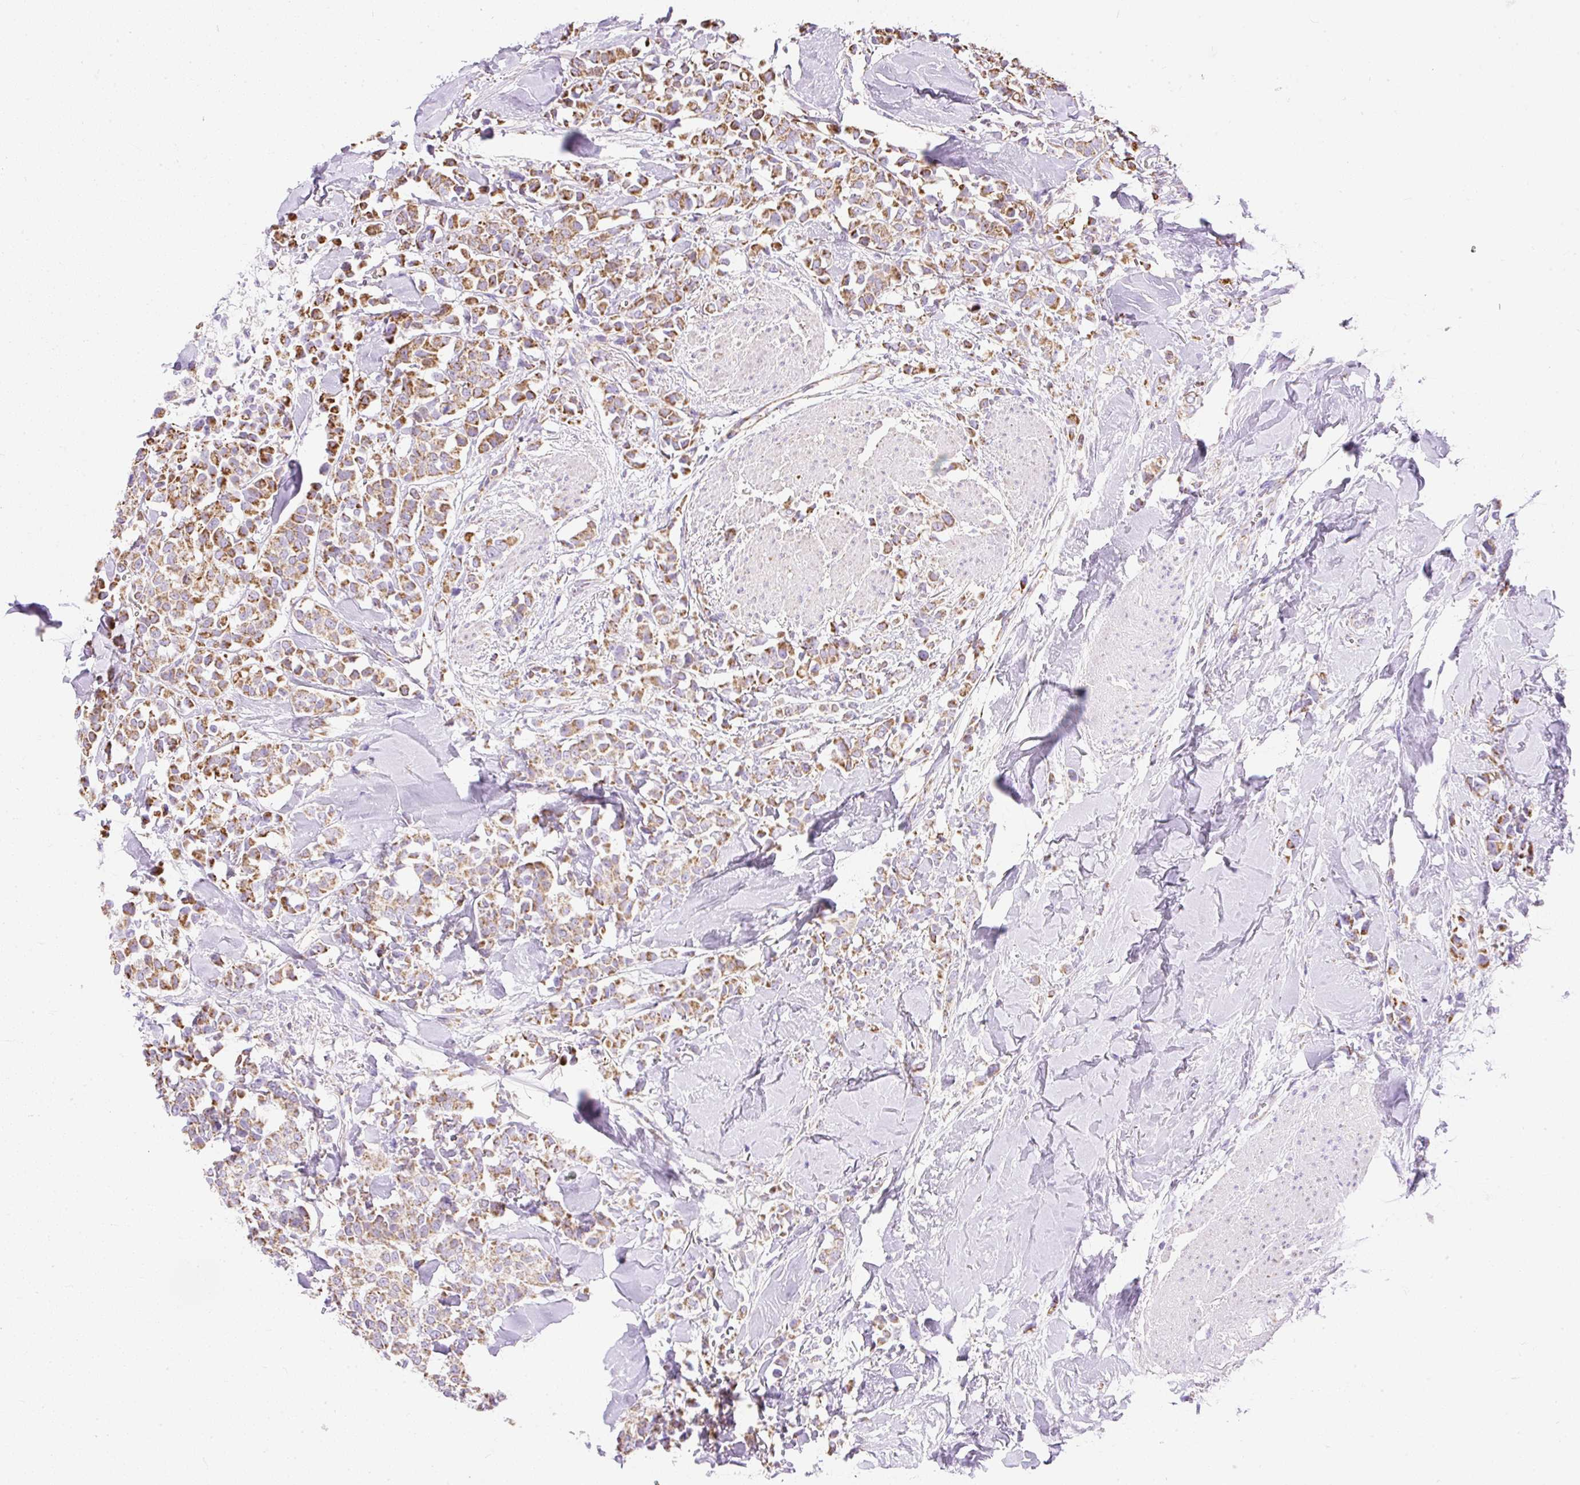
{"staining": {"intensity": "moderate", "quantity": ">75%", "location": "cytoplasmic/membranous"}, "tissue": "breast cancer", "cell_type": "Tumor cells", "image_type": "cancer", "snomed": [{"axis": "morphology", "description": "Lobular carcinoma"}, {"axis": "topography", "description": "Breast"}], "caption": "Immunohistochemistry (IHC) staining of breast cancer, which shows medium levels of moderate cytoplasmic/membranous staining in approximately >75% of tumor cells indicating moderate cytoplasmic/membranous protein staining. The staining was performed using DAB (brown) for protein detection and nuclei were counterstained in hematoxylin (blue).", "gene": "DAAM2", "patient": {"sex": "female", "age": 91}}